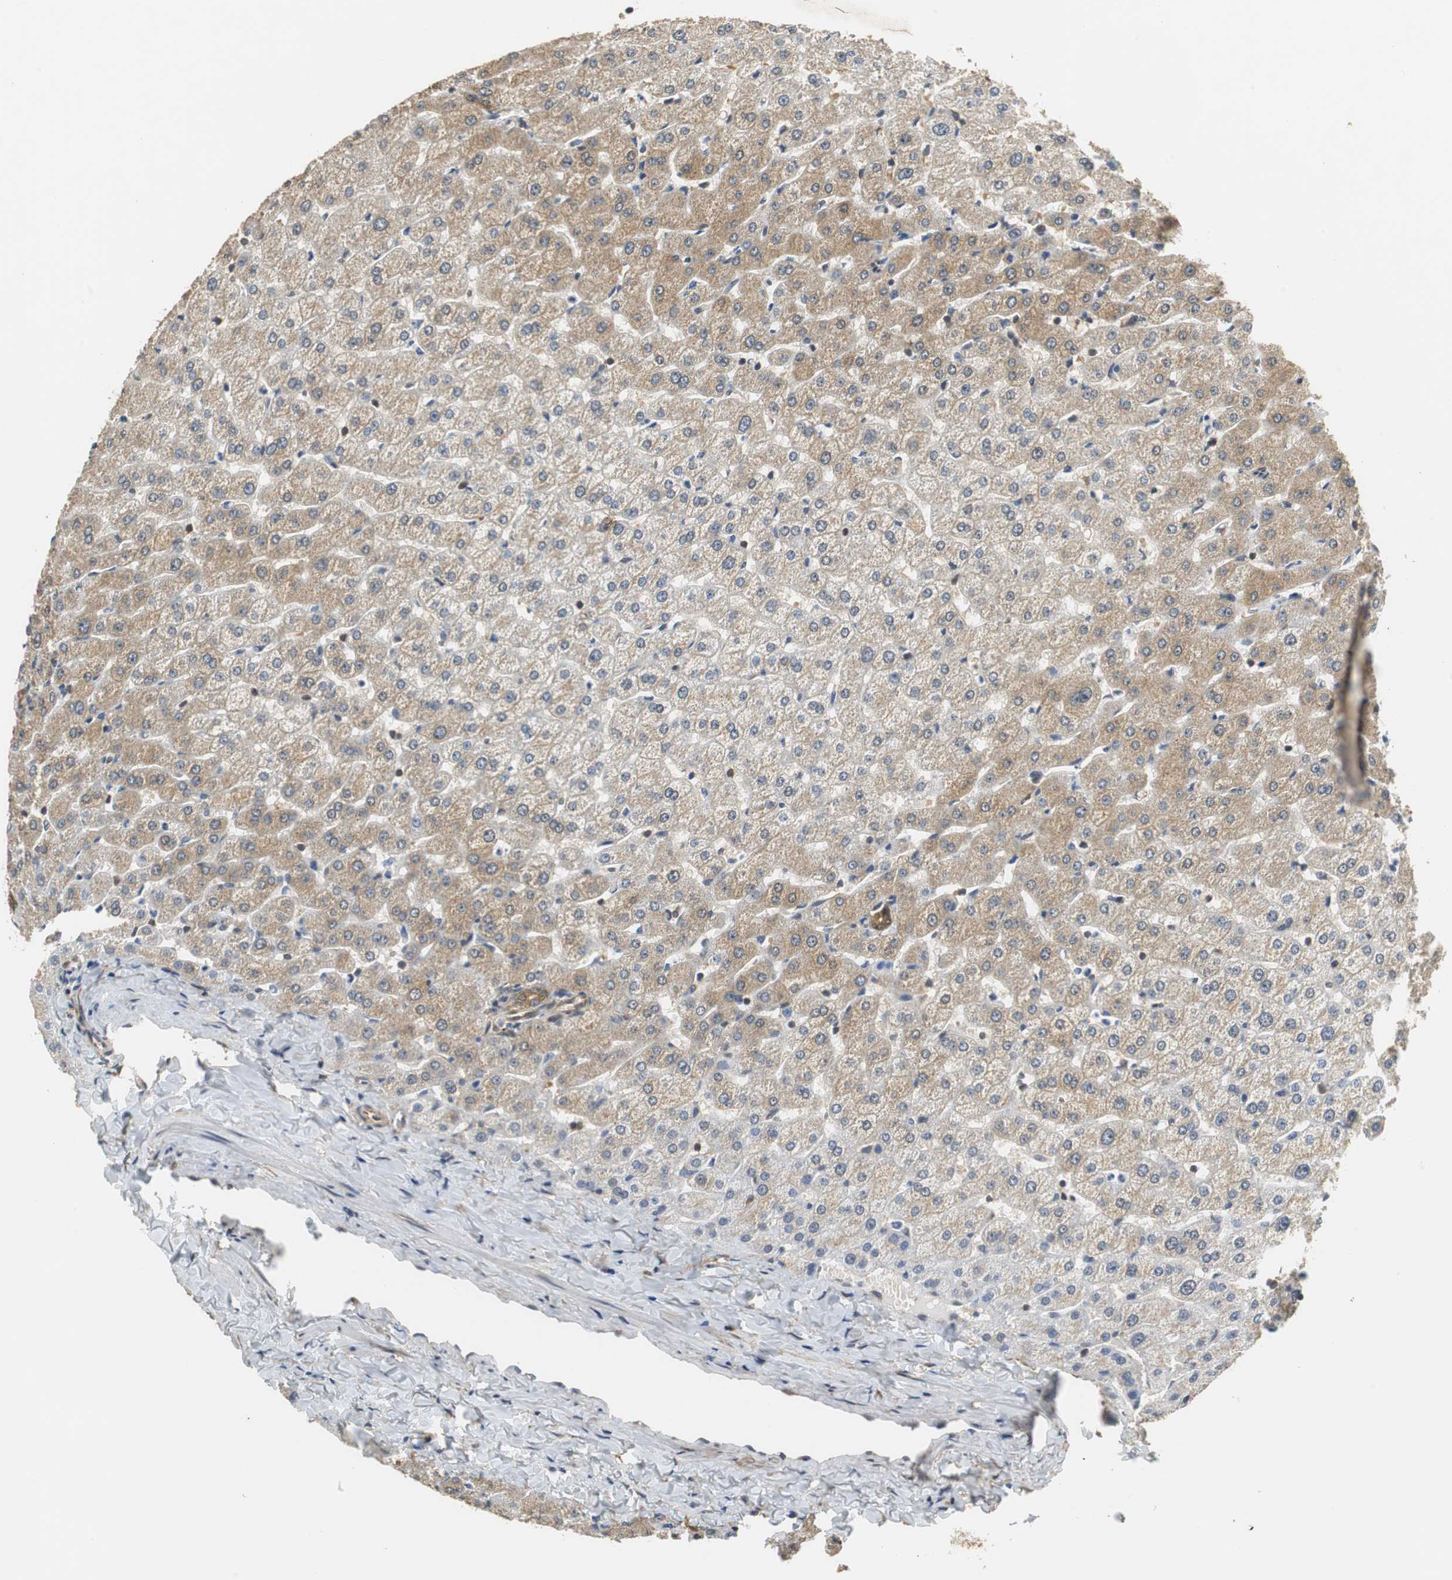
{"staining": {"intensity": "moderate", "quantity": ">75%", "location": "cytoplasmic/membranous"}, "tissue": "liver", "cell_type": "Cholangiocytes", "image_type": "normal", "snomed": [{"axis": "morphology", "description": "Normal tissue, NOS"}, {"axis": "morphology", "description": "Fibrosis, NOS"}, {"axis": "topography", "description": "Liver"}], "caption": "Immunohistochemical staining of normal liver shows >75% levels of moderate cytoplasmic/membranous protein positivity in about >75% of cholangiocytes. The protein is stained brown, and the nuclei are stained in blue (DAB IHC with brightfield microscopy, high magnification).", "gene": "UBQLN2", "patient": {"sex": "female", "age": 29}}